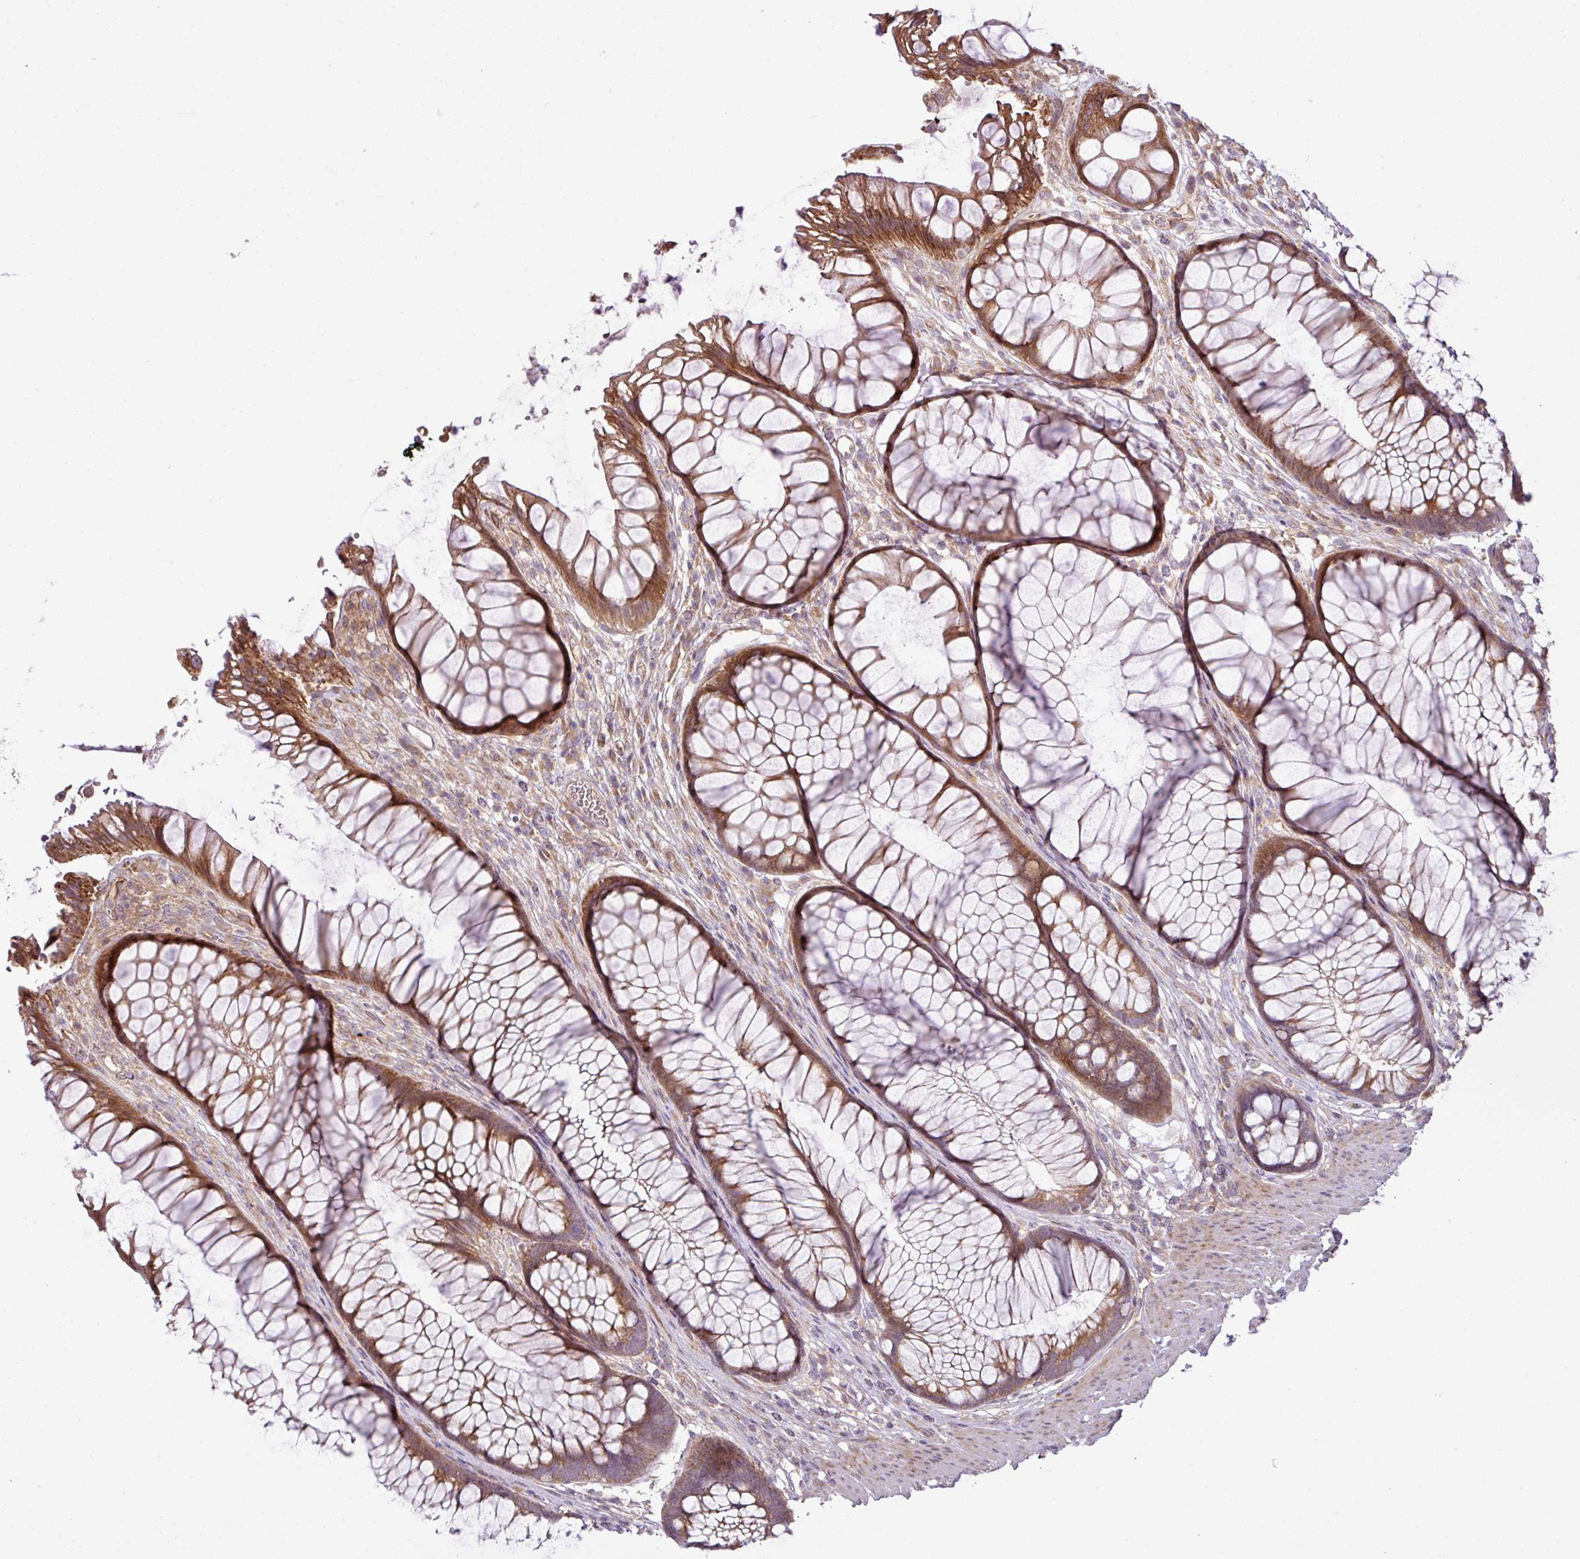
{"staining": {"intensity": "moderate", "quantity": ">75%", "location": "cytoplasmic/membranous"}, "tissue": "rectum", "cell_type": "Glandular cells", "image_type": "normal", "snomed": [{"axis": "morphology", "description": "Normal tissue, NOS"}, {"axis": "topography", "description": "Smooth muscle"}, {"axis": "topography", "description": "Rectum"}], "caption": "Moderate cytoplasmic/membranous expression for a protein is seen in approximately >75% of glandular cells of unremarkable rectum using immunohistochemistry (IHC).", "gene": "COX18", "patient": {"sex": "male", "age": 53}}